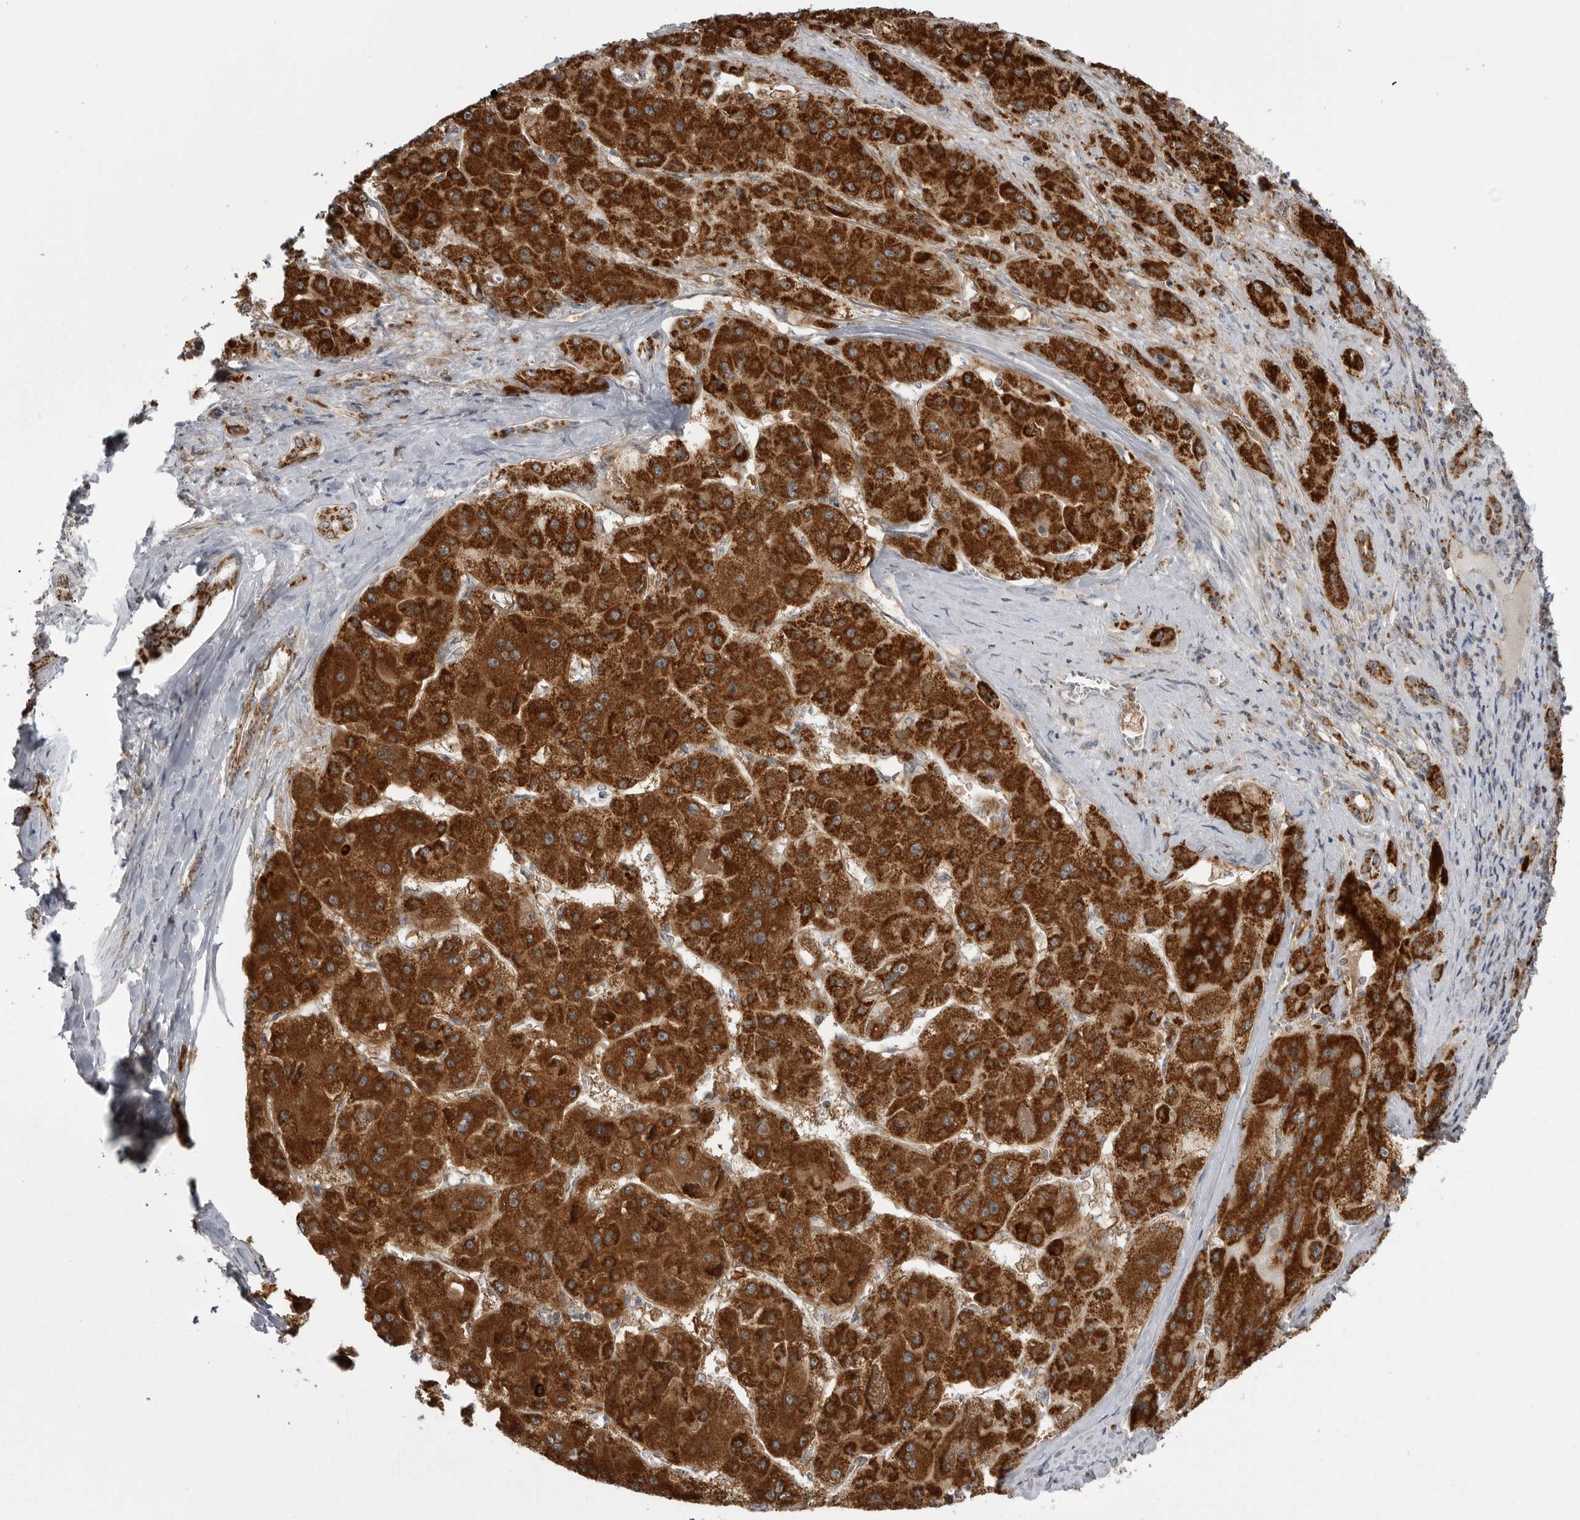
{"staining": {"intensity": "strong", "quantity": ">75%", "location": "cytoplasmic/membranous"}, "tissue": "liver cancer", "cell_type": "Tumor cells", "image_type": "cancer", "snomed": [{"axis": "morphology", "description": "Carcinoma, Hepatocellular, NOS"}, {"axis": "topography", "description": "Liver"}], "caption": "A brown stain highlights strong cytoplasmic/membranous staining of a protein in human liver hepatocellular carcinoma tumor cells.", "gene": "FH", "patient": {"sex": "female", "age": 73}}